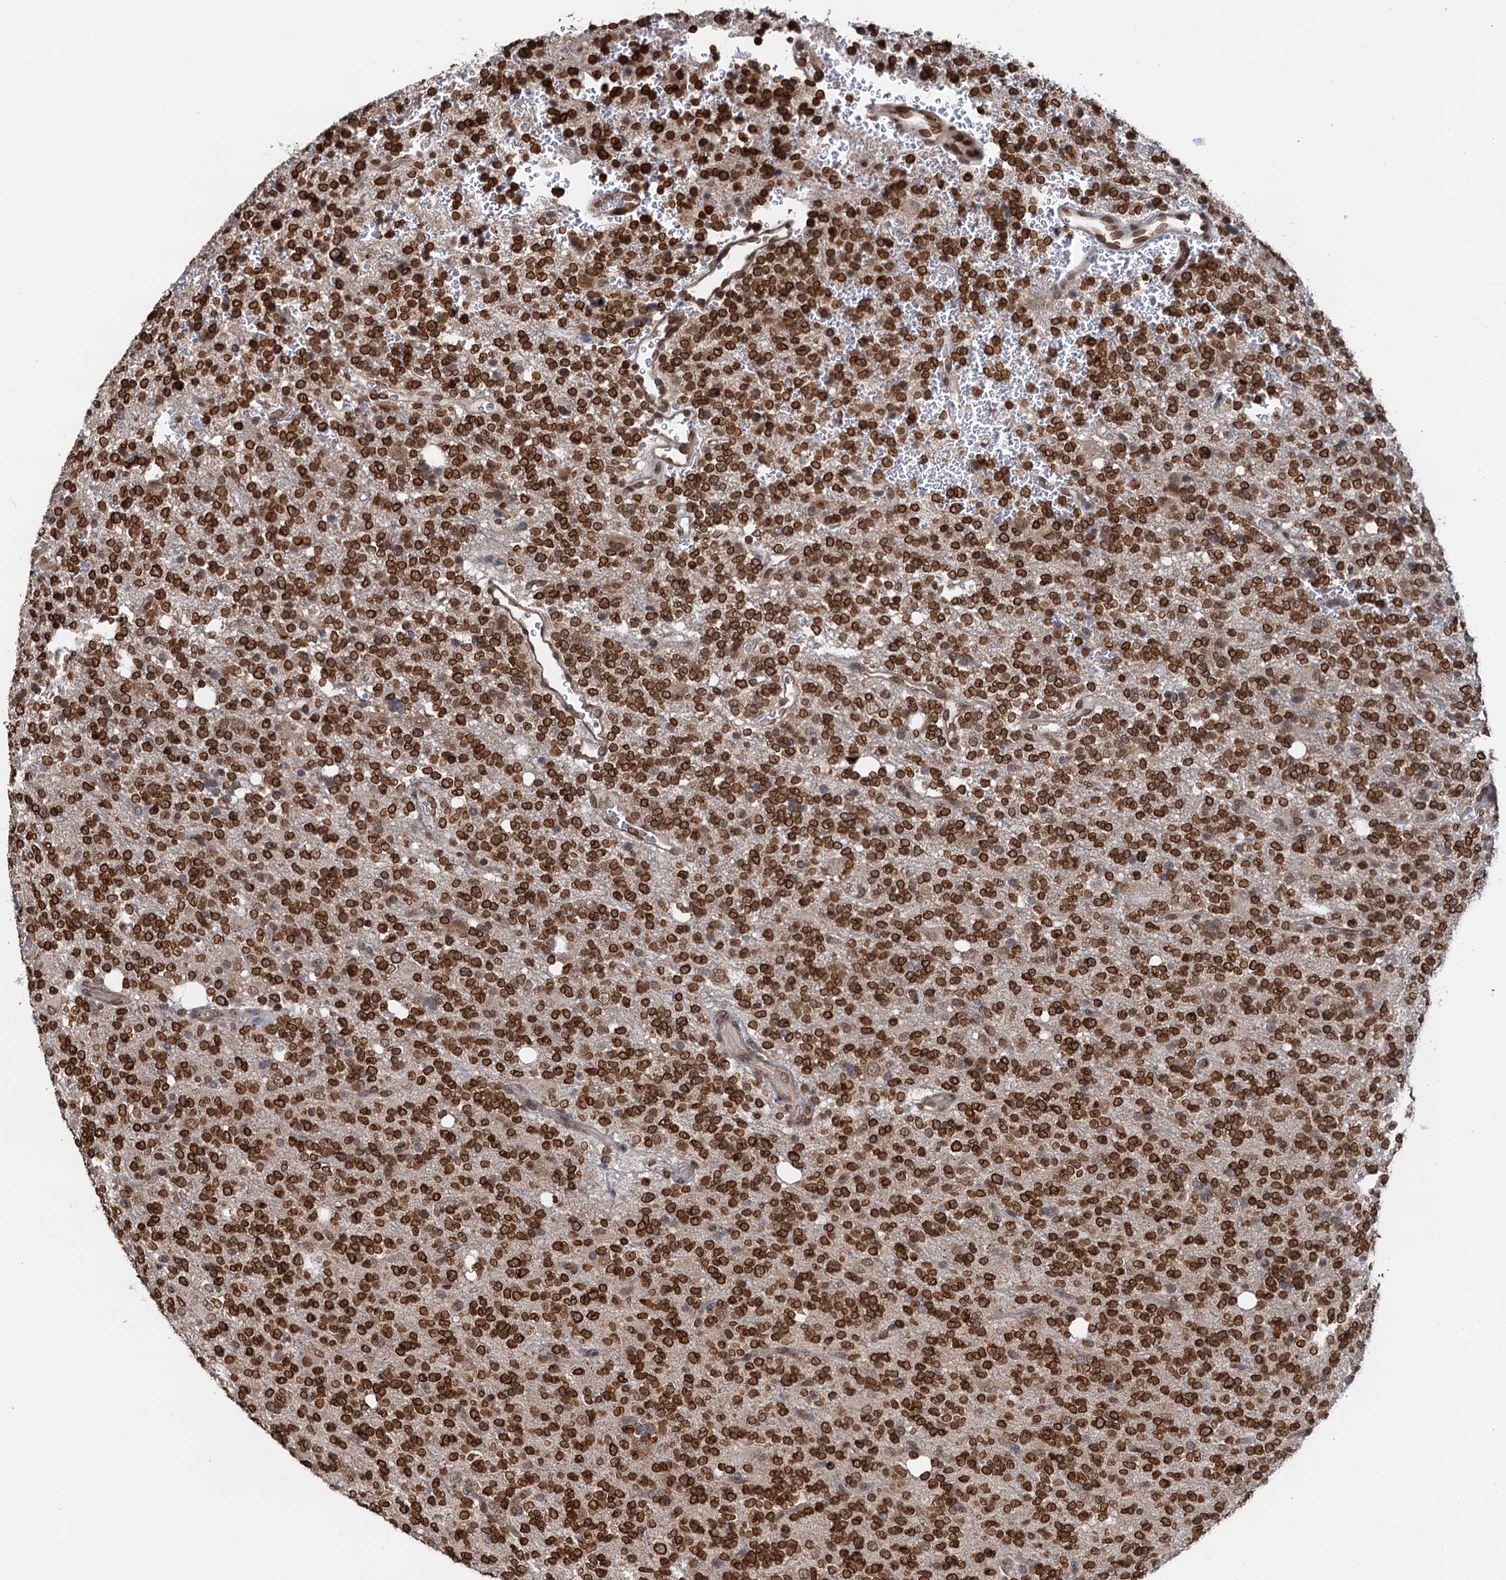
{"staining": {"intensity": "strong", "quantity": ">75%", "location": "cytoplasmic/membranous,nuclear"}, "tissue": "glioma", "cell_type": "Tumor cells", "image_type": "cancer", "snomed": [{"axis": "morphology", "description": "Glioma, malignant, High grade"}, {"axis": "topography", "description": "Brain"}], "caption": "Human malignant glioma (high-grade) stained for a protein (brown) exhibits strong cytoplasmic/membranous and nuclear positive staining in about >75% of tumor cells.", "gene": "ZC3H13", "patient": {"sex": "female", "age": 62}}